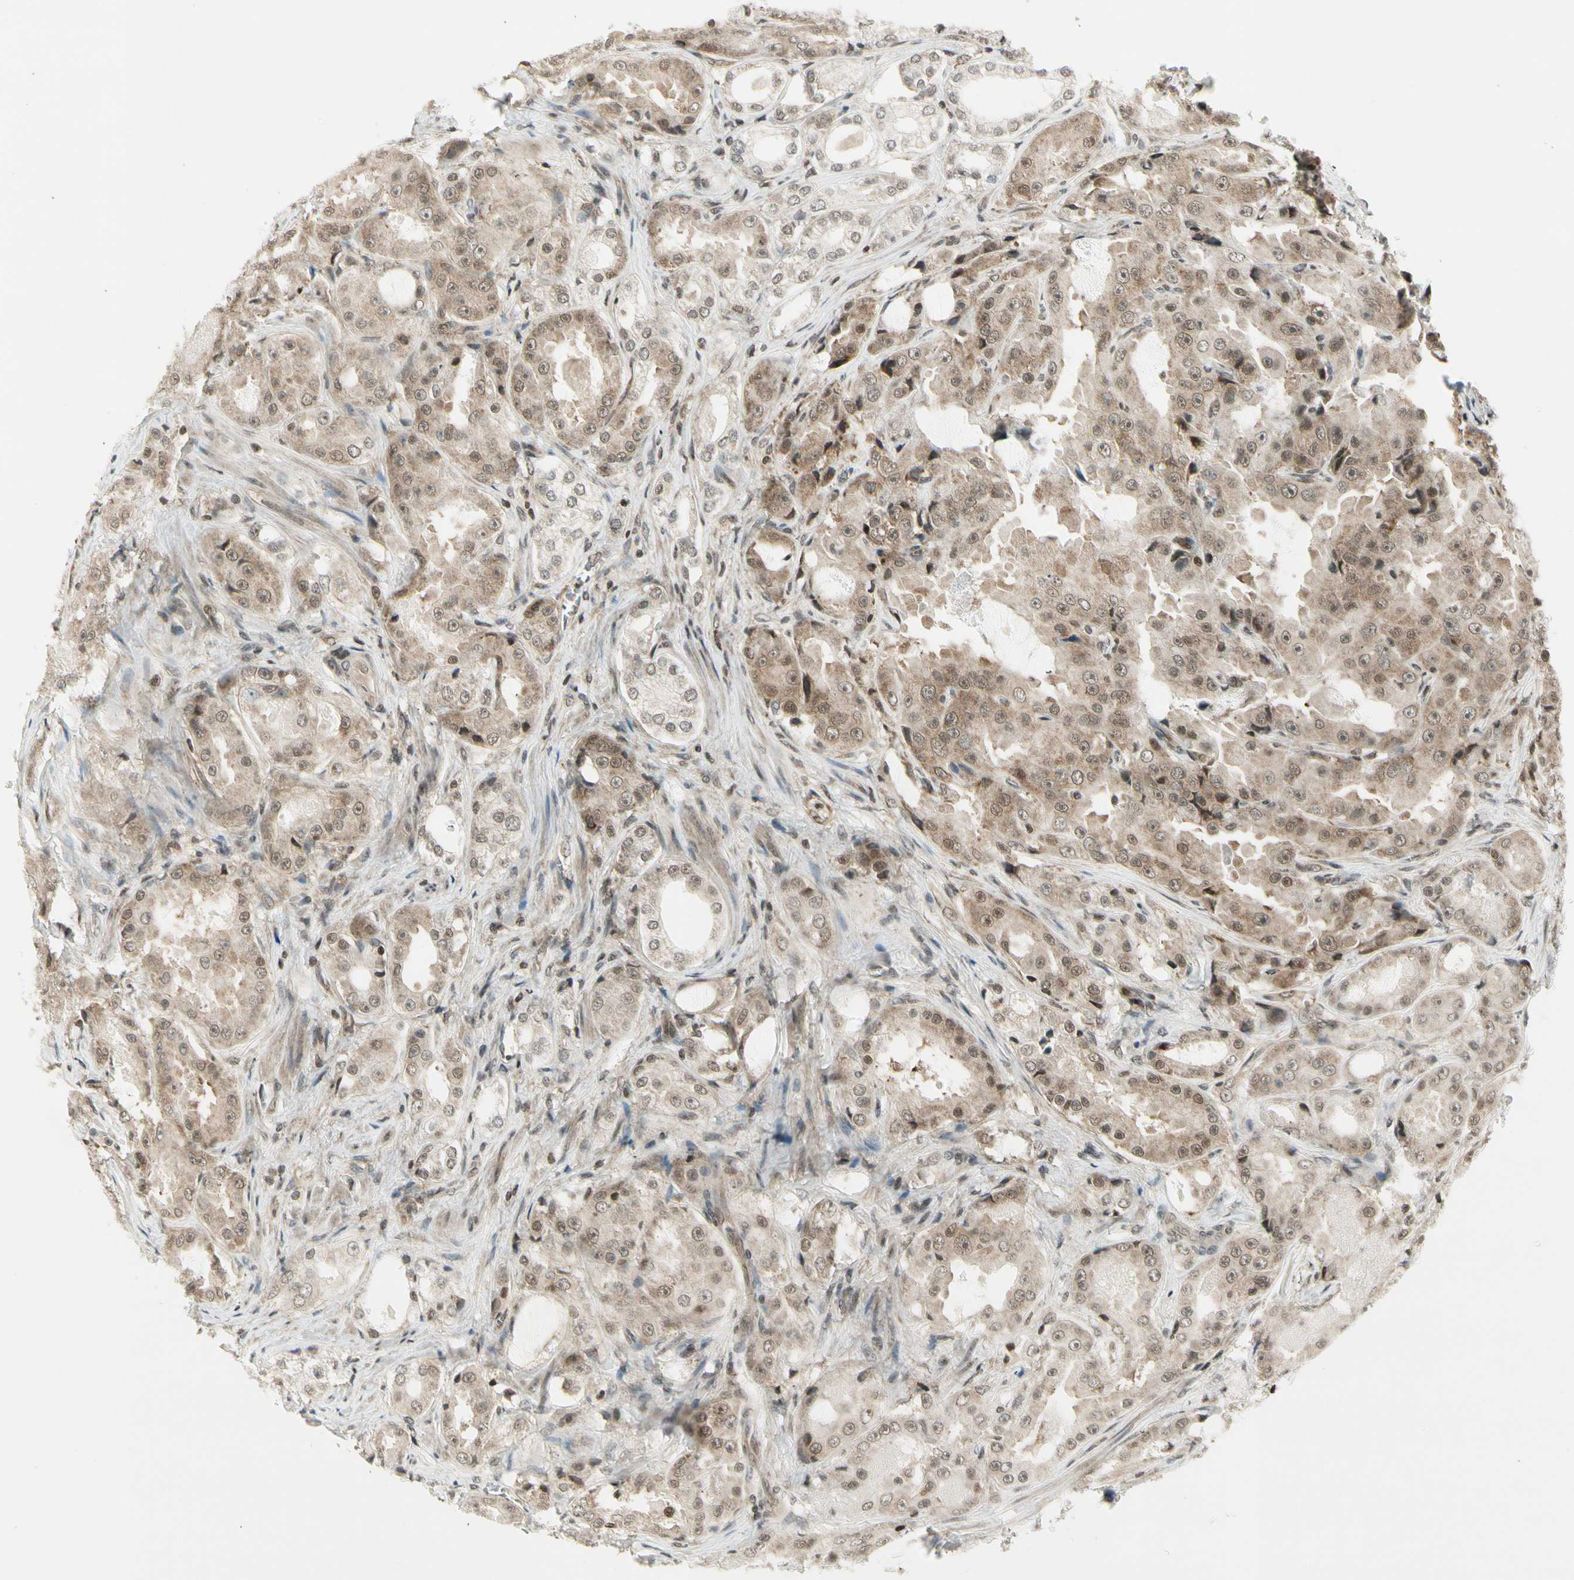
{"staining": {"intensity": "moderate", "quantity": "25%-75%", "location": "cytoplasmic/membranous"}, "tissue": "prostate cancer", "cell_type": "Tumor cells", "image_type": "cancer", "snomed": [{"axis": "morphology", "description": "Adenocarcinoma, High grade"}, {"axis": "topography", "description": "Prostate"}], "caption": "This image reveals IHC staining of prostate adenocarcinoma (high-grade), with medium moderate cytoplasmic/membranous expression in about 25%-75% of tumor cells.", "gene": "SMN2", "patient": {"sex": "male", "age": 73}}